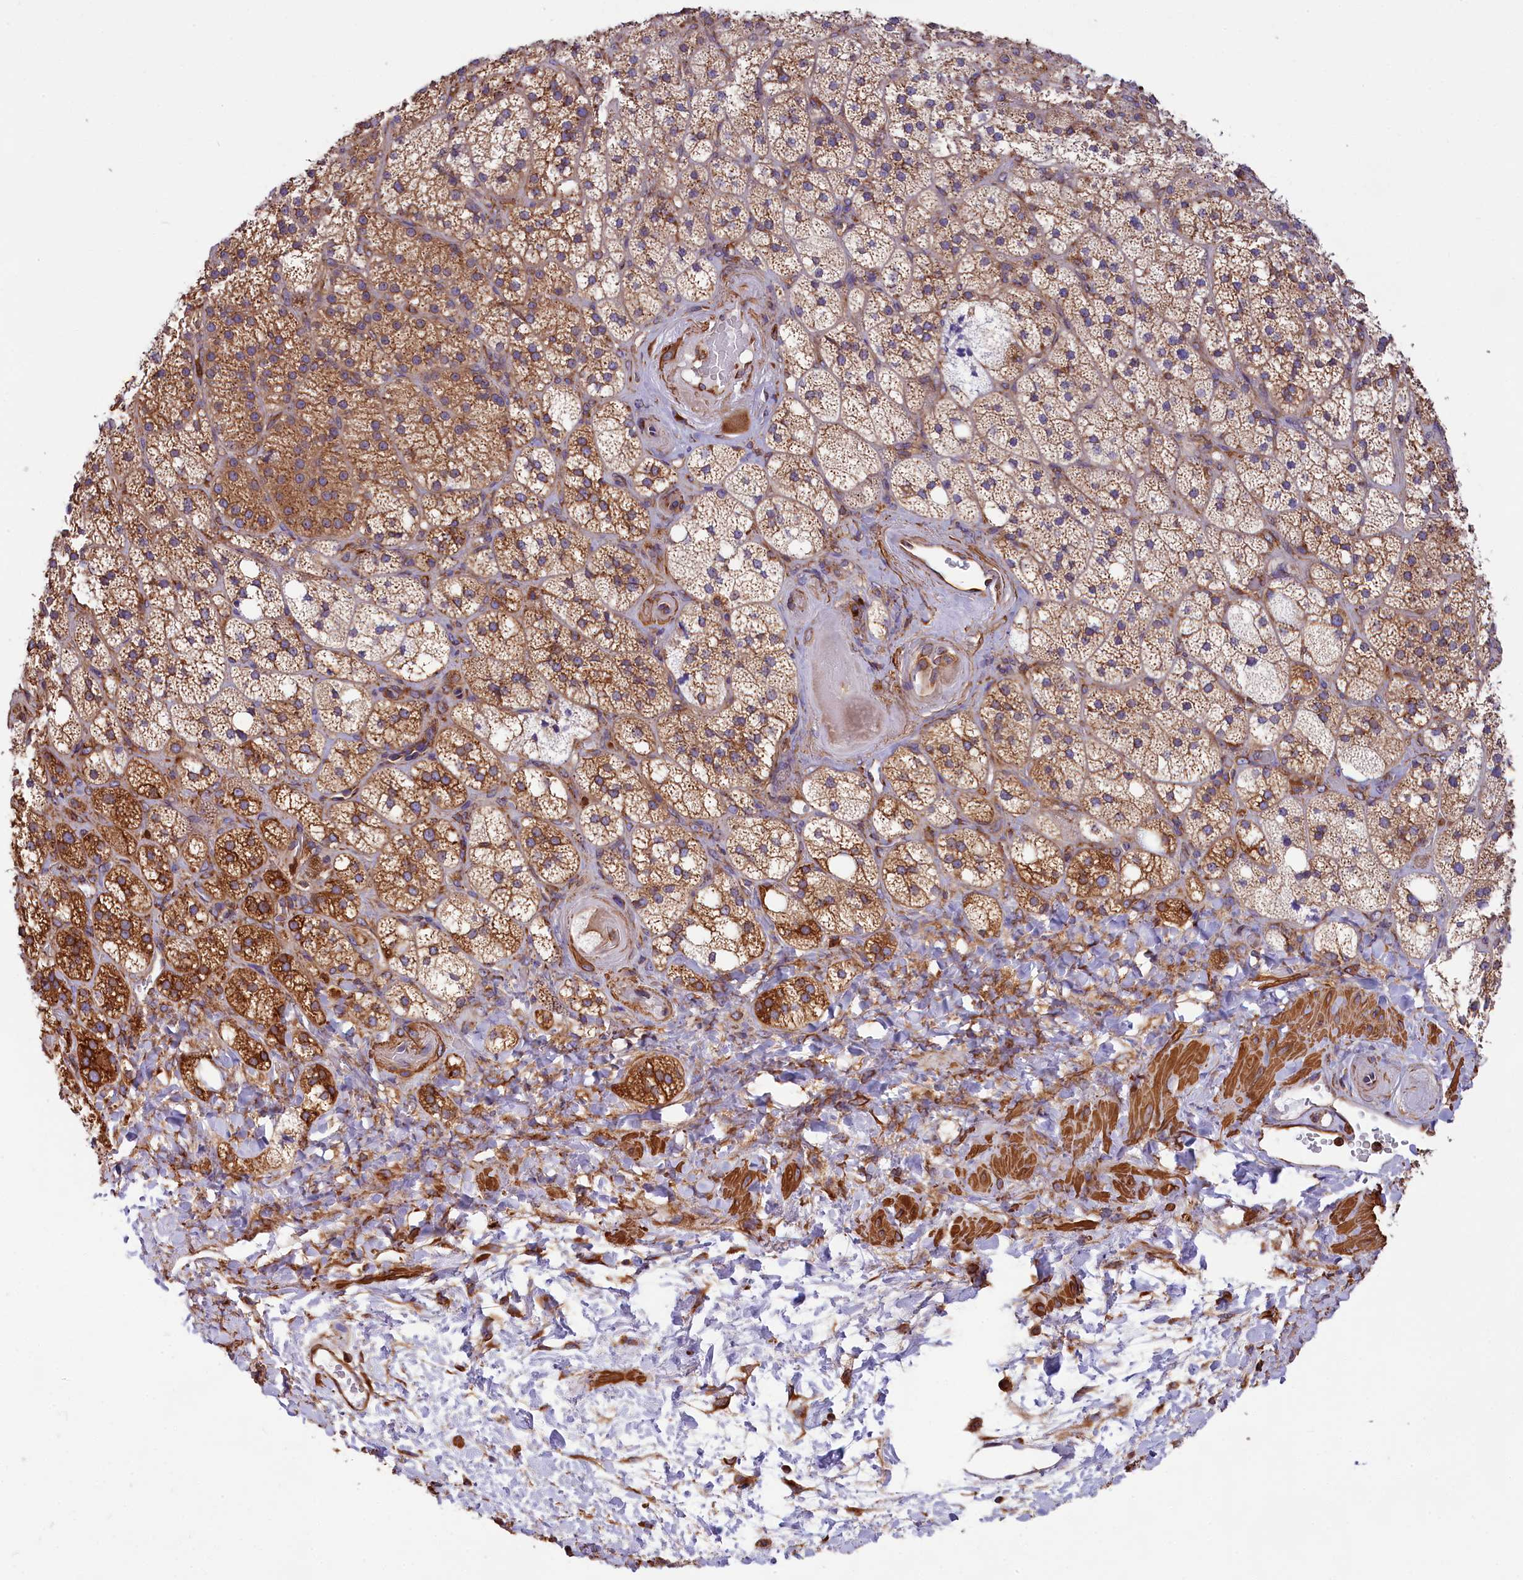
{"staining": {"intensity": "moderate", "quantity": ">75%", "location": "cytoplasmic/membranous"}, "tissue": "adrenal gland", "cell_type": "Glandular cells", "image_type": "normal", "snomed": [{"axis": "morphology", "description": "Normal tissue, NOS"}, {"axis": "topography", "description": "Adrenal gland"}], "caption": "Immunohistochemical staining of normal human adrenal gland demonstrates moderate cytoplasmic/membranous protein expression in about >75% of glandular cells. Using DAB (3,3'-diaminobenzidine) (brown) and hematoxylin (blue) stains, captured at high magnification using brightfield microscopy.", "gene": "GYS1", "patient": {"sex": "male", "age": 61}}